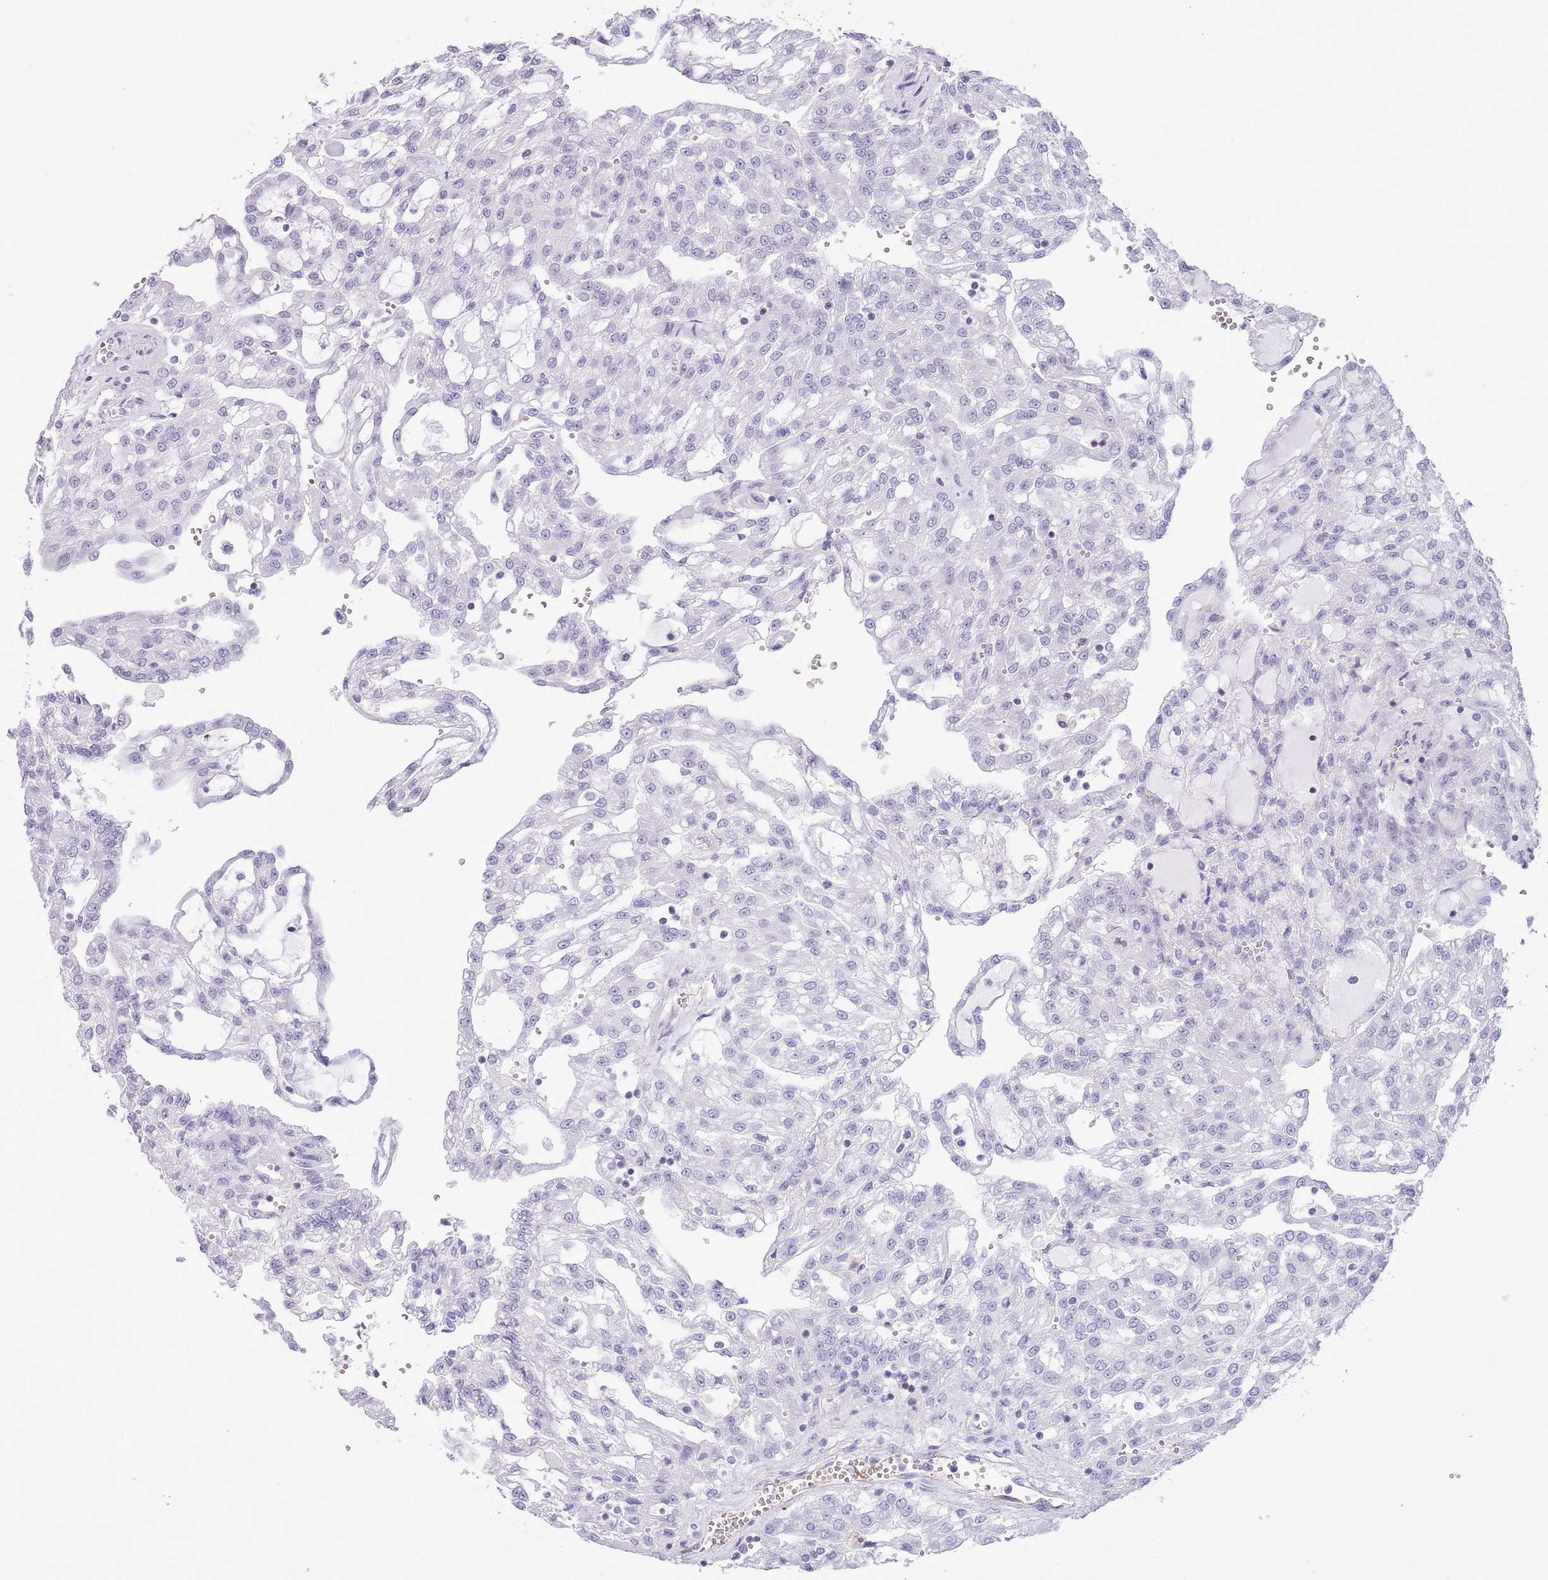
{"staining": {"intensity": "negative", "quantity": "none", "location": "none"}, "tissue": "renal cancer", "cell_type": "Tumor cells", "image_type": "cancer", "snomed": [{"axis": "morphology", "description": "Adenocarcinoma, NOS"}, {"axis": "topography", "description": "Kidney"}], "caption": "IHC of renal cancer shows no staining in tumor cells.", "gene": "BCL11B", "patient": {"sex": "male", "age": 63}}